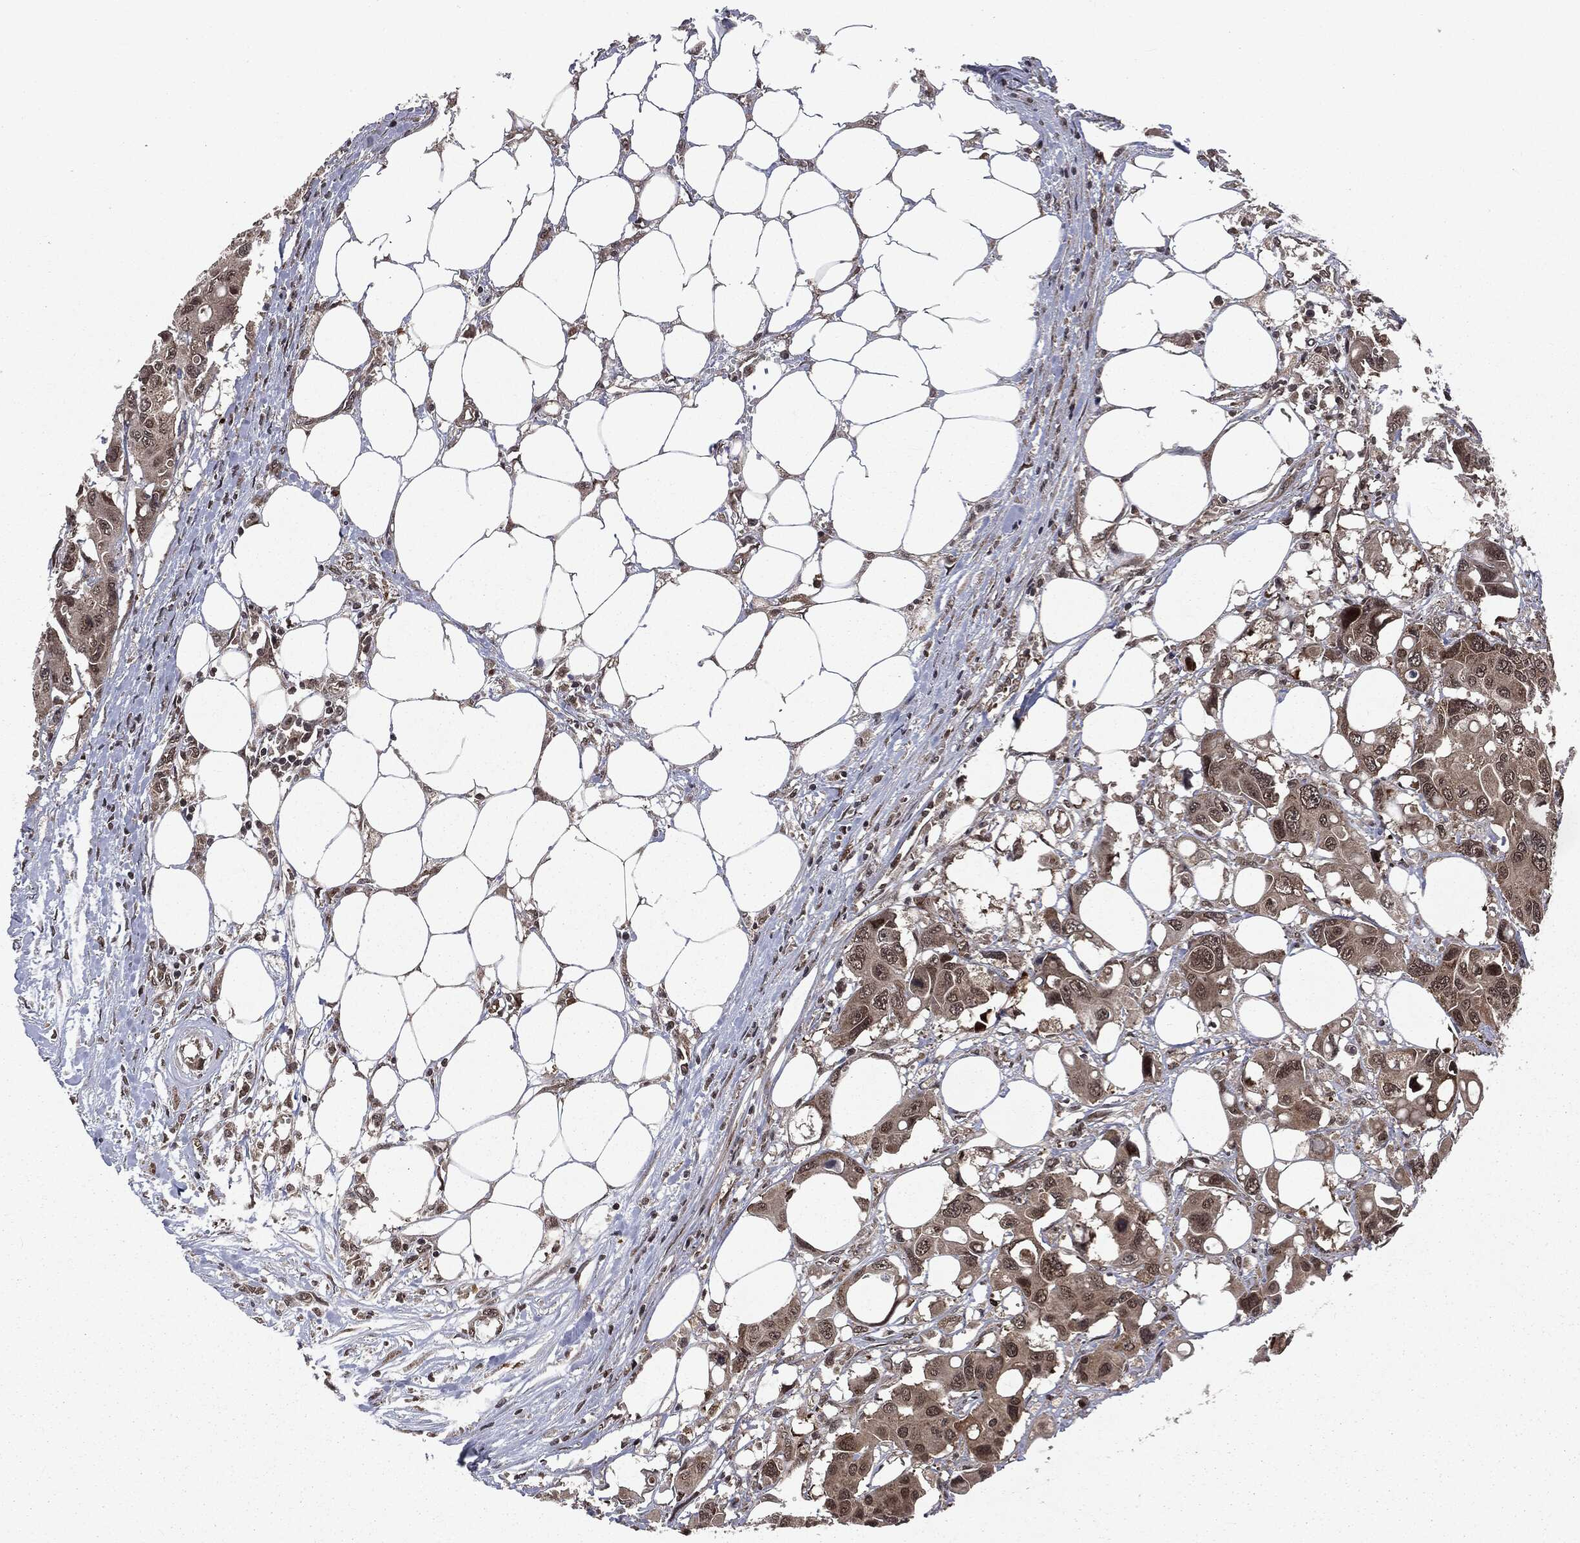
{"staining": {"intensity": "moderate", "quantity": ">75%", "location": "cytoplasmic/membranous,nuclear"}, "tissue": "colorectal cancer", "cell_type": "Tumor cells", "image_type": "cancer", "snomed": [{"axis": "morphology", "description": "Adenocarcinoma, NOS"}, {"axis": "topography", "description": "Colon"}], "caption": "This micrograph reveals IHC staining of human colorectal cancer, with medium moderate cytoplasmic/membranous and nuclear positivity in about >75% of tumor cells.", "gene": "STAU2", "patient": {"sex": "male", "age": 77}}